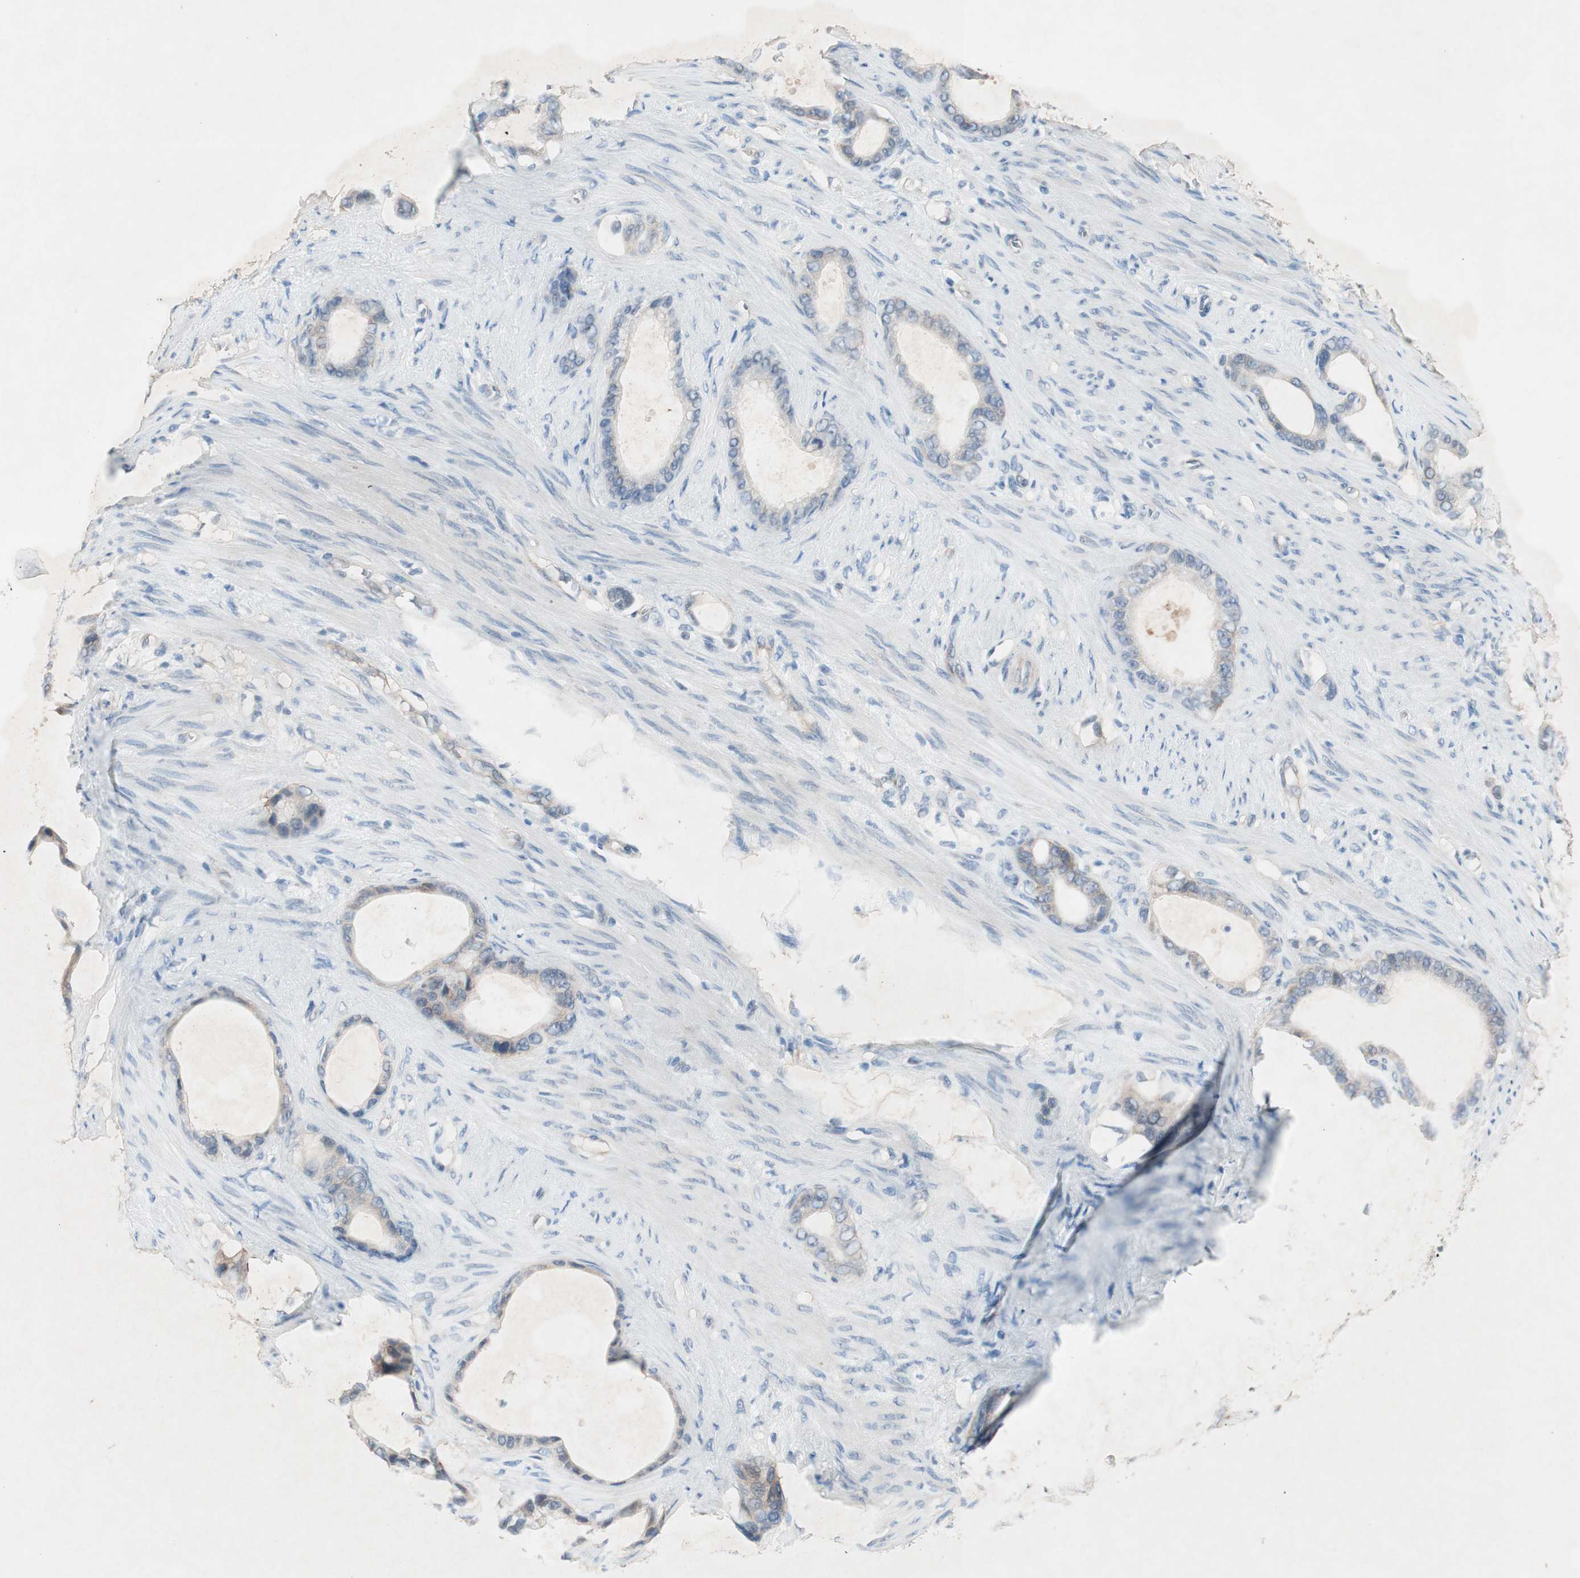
{"staining": {"intensity": "negative", "quantity": "none", "location": "none"}, "tissue": "stomach cancer", "cell_type": "Tumor cells", "image_type": "cancer", "snomed": [{"axis": "morphology", "description": "Adenocarcinoma, NOS"}, {"axis": "topography", "description": "Stomach"}], "caption": "This is an immunohistochemistry (IHC) histopathology image of human adenocarcinoma (stomach). There is no expression in tumor cells.", "gene": "ITGB4", "patient": {"sex": "female", "age": 75}}